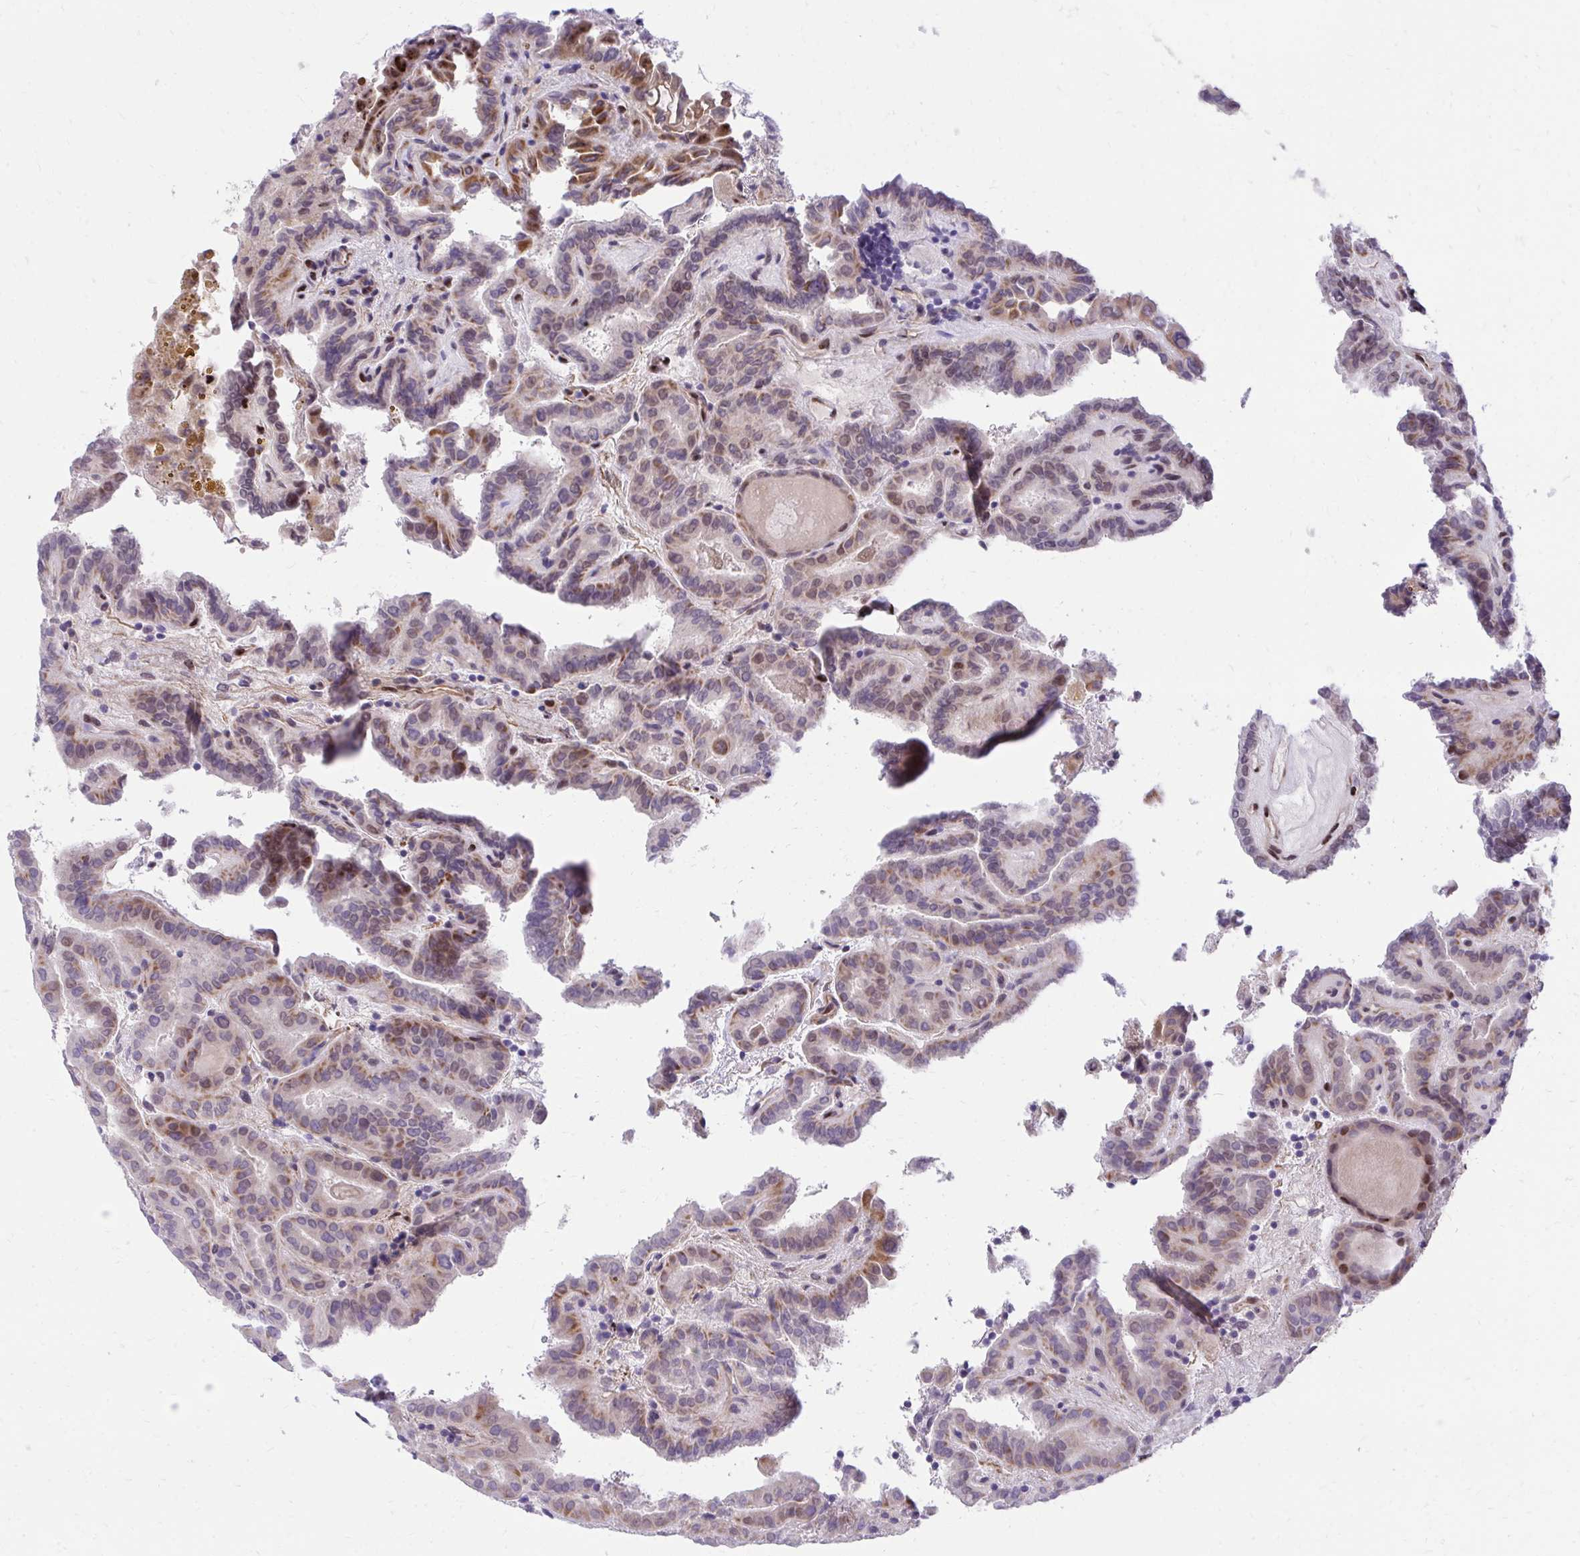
{"staining": {"intensity": "moderate", "quantity": "<25%", "location": "cytoplasmic/membranous,nuclear"}, "tissue": "thyroid cancer", "cell_type": "Tumor cells", "image_type": "cancer", "snomed": [{"axis": "morphology", "description": "Papillary adenocarcinoma, NOS"}, {"axis": "topography", "description": "Thyroid gland"}], "caption": "Approximately <25% of tumor cells in human thyroid papillary adenocarcinoma display moderate cytoplasmic/membranous and nuclear protein positivity as visualized by brown immunohistochemical staining.", "gene": "HOXA4", "patient": {"sex": "female", "age": 46}}